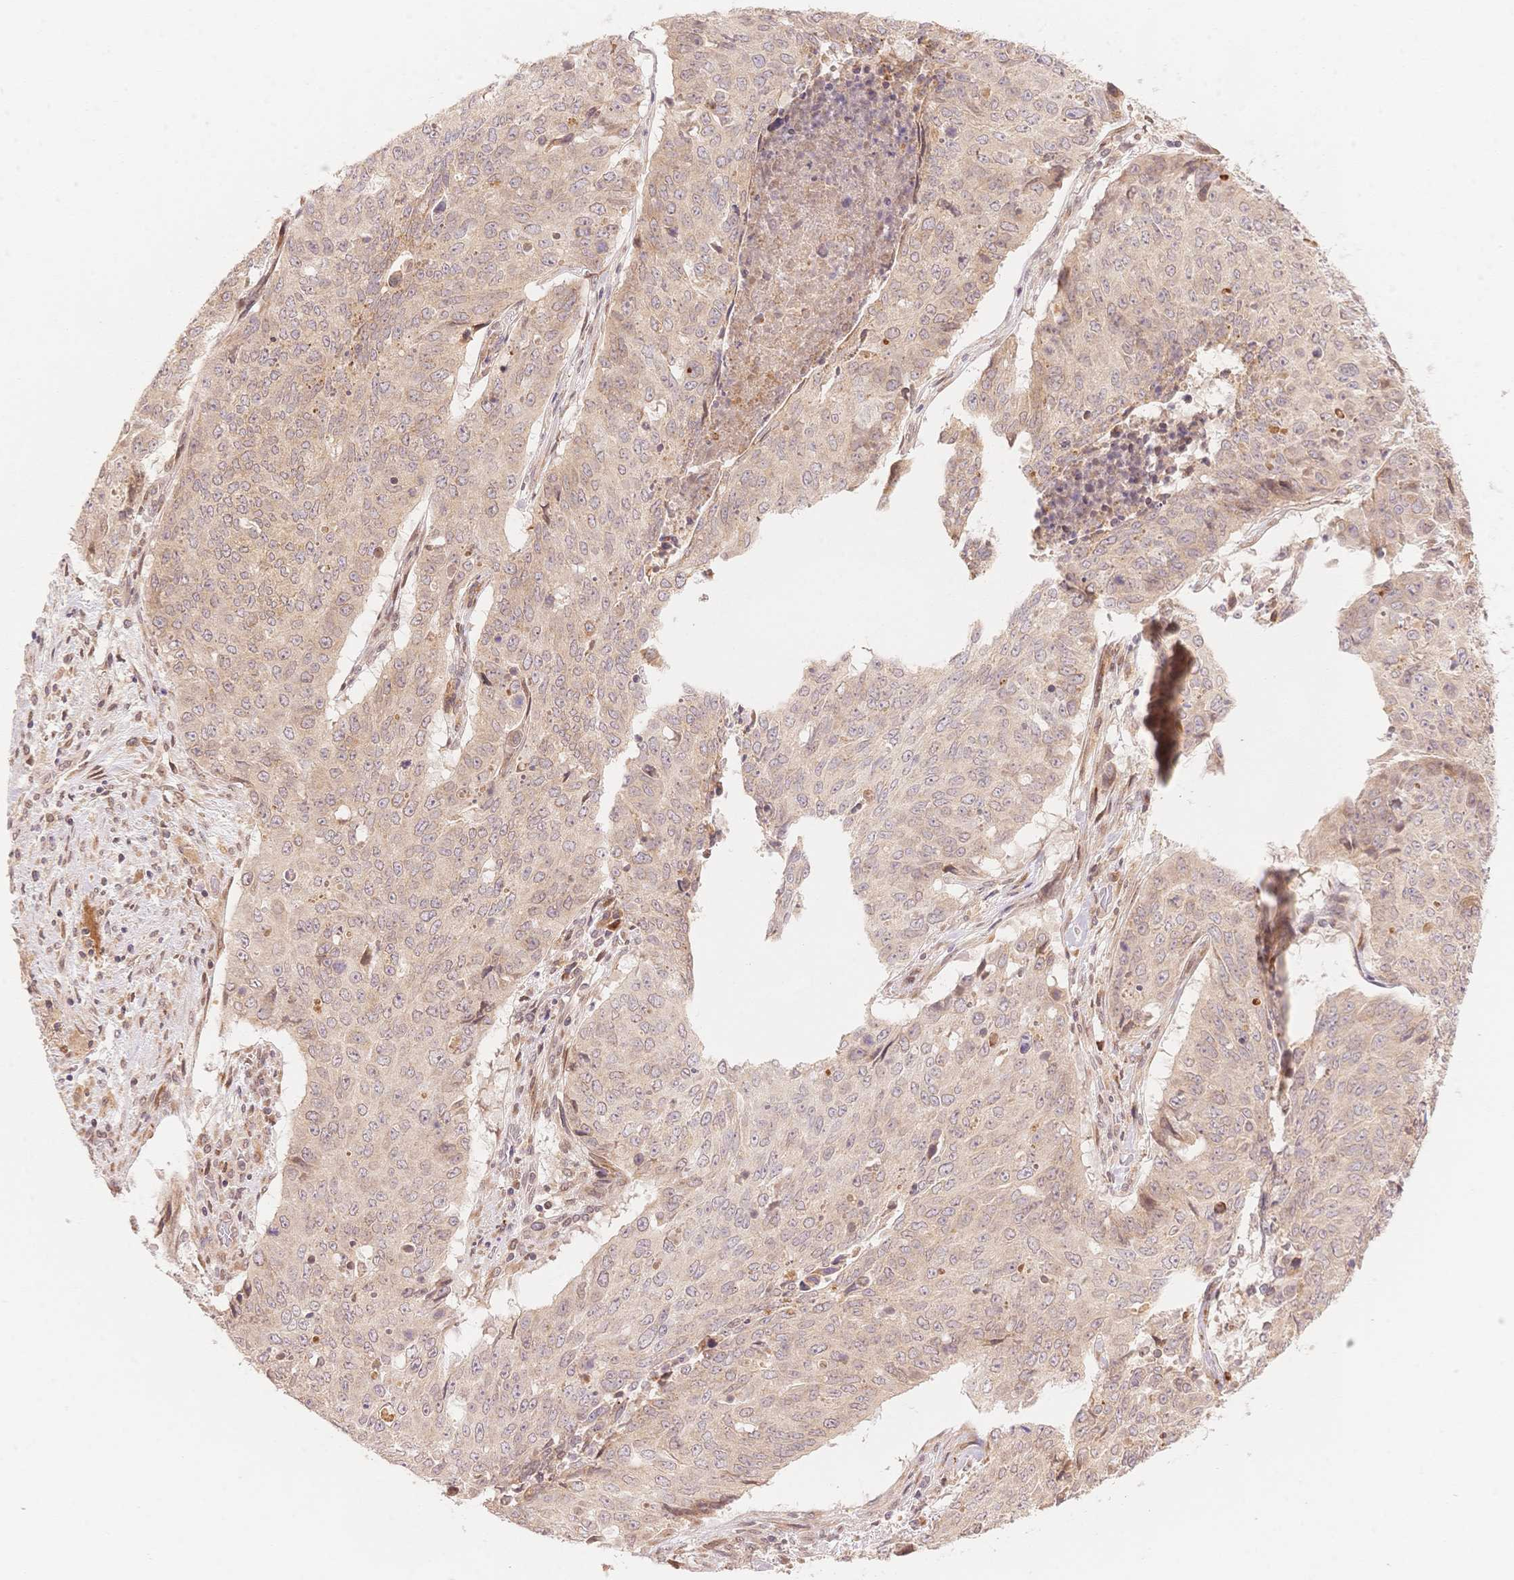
{"staining": {"intensity": "weak", "quantity": "<25%", "location": "cytoplasmic/membranous"}, "tissue": "lung cancer", "cell_type": "Tumor cells", "image_type": "cancer", "snomed": [{"axis": "morphology", "description": "Normal tissue, NOS"}, {"axis": "morphology", "description": "Squamous cell carcinoma, NOS"}, {"axis": "topography", "description": "Bronchus"}, {"axis": "topography", "description": "Lung"}], "caption": "Histopathology image shows no protein staining in tumor cells of lung cancer (squamous cell carcinoma) tissue.", "gene": "STK39", "patient": {"sex": "male", "age": 64}}